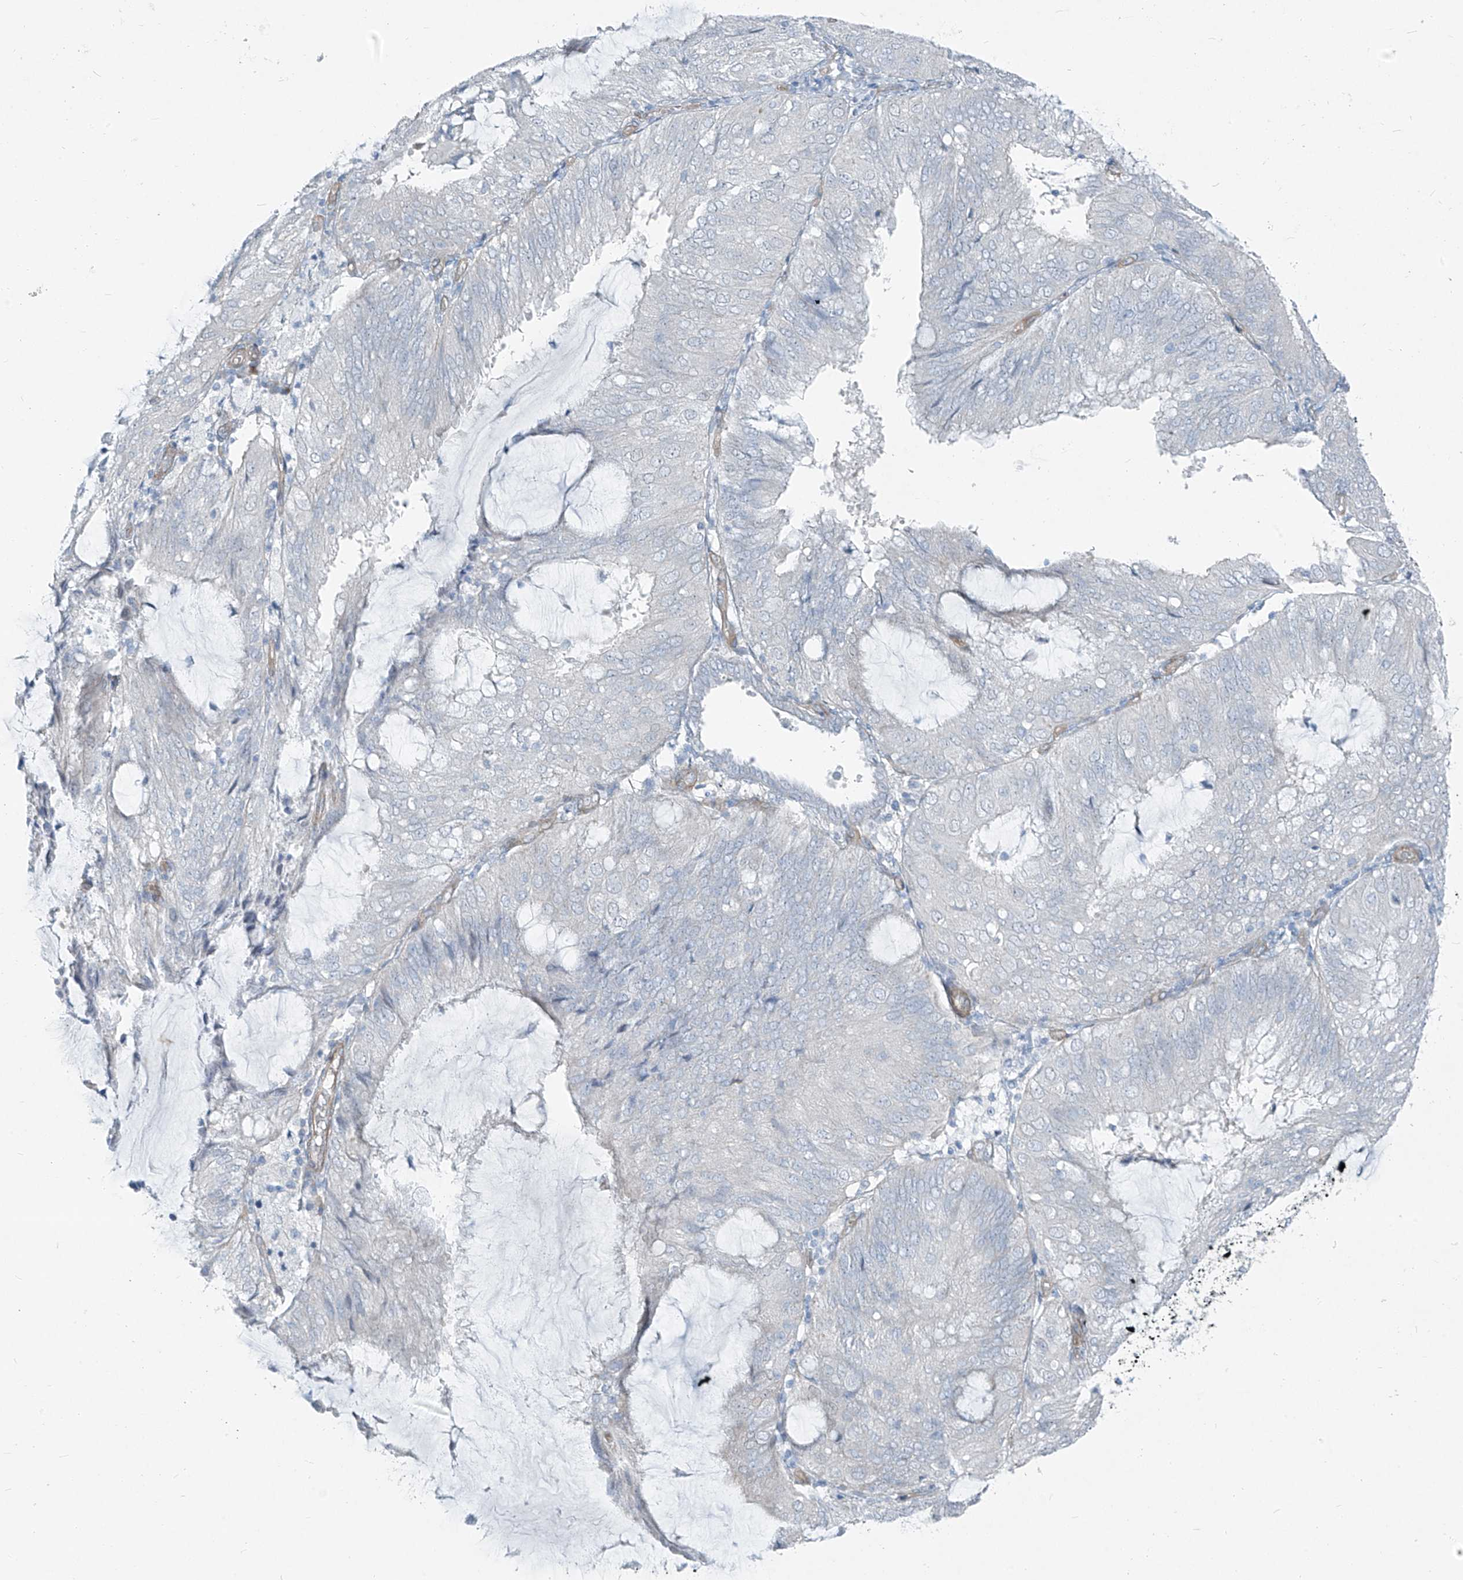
{"staining": {"intensity": "negative", "quantity": "none", "location": "none"}, "tissue": "endometrial cancer", "cell_type": "Tumor cells", "image_type": "cancer", "snomed": [{"axis": "morphology", "description": "Adenocarcinoma, NOS"}, {"axis": "topography", "description": "Endometrium"}], "caption": "This photomicrograph is of adenocarcinoma (endometrial) stained with immunohistochemistry to label a protein in brown with the nuclei are counter-stained blue. There is no staining in tumor cells.", "gene": "TNS2", "patient": {"sex": "female", "age": 81}}